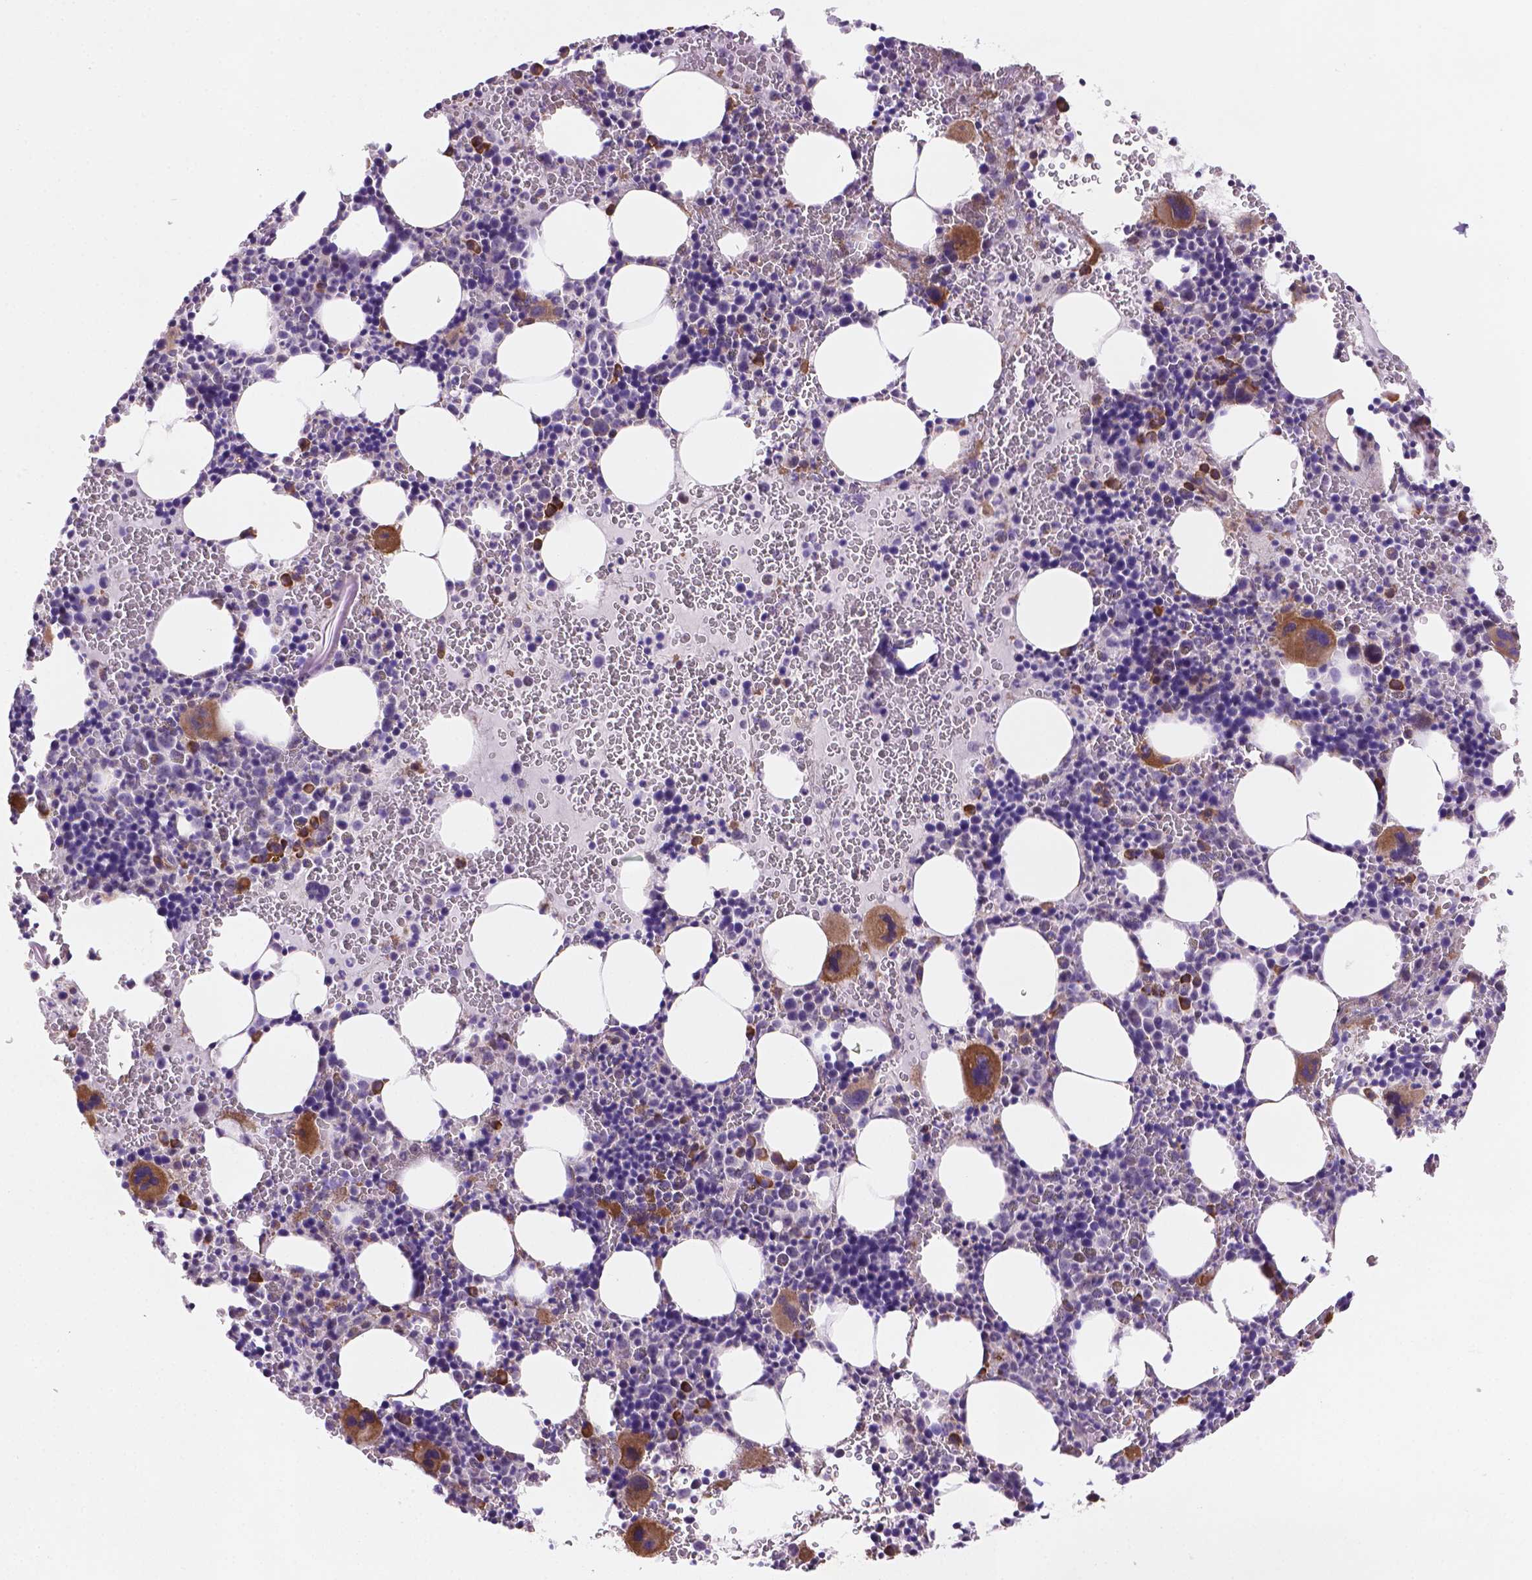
{"staining": {"intensity": "moderate", "quantity": "<25%", "location": "cytoplasmic/membranous"}, "tissue": "bone marrow", "cell_type": "Hematopoietic cells", "image_type": "normal", "snomed": [{"axis": "morphology", "description": "Normal tissue, NOS"}, {"axis": "topography", "description": "Bone marrow"}], "caption": "A low amount of moderate cytoplasmic/membranous expression is identified in about <25% of hematopoietic cells in benign bone marrow. The protein is shown in brown color, while the nuclei are stained blue.", "gene": "FNIP1", "patient": {"sex": "male", "age": 63}}